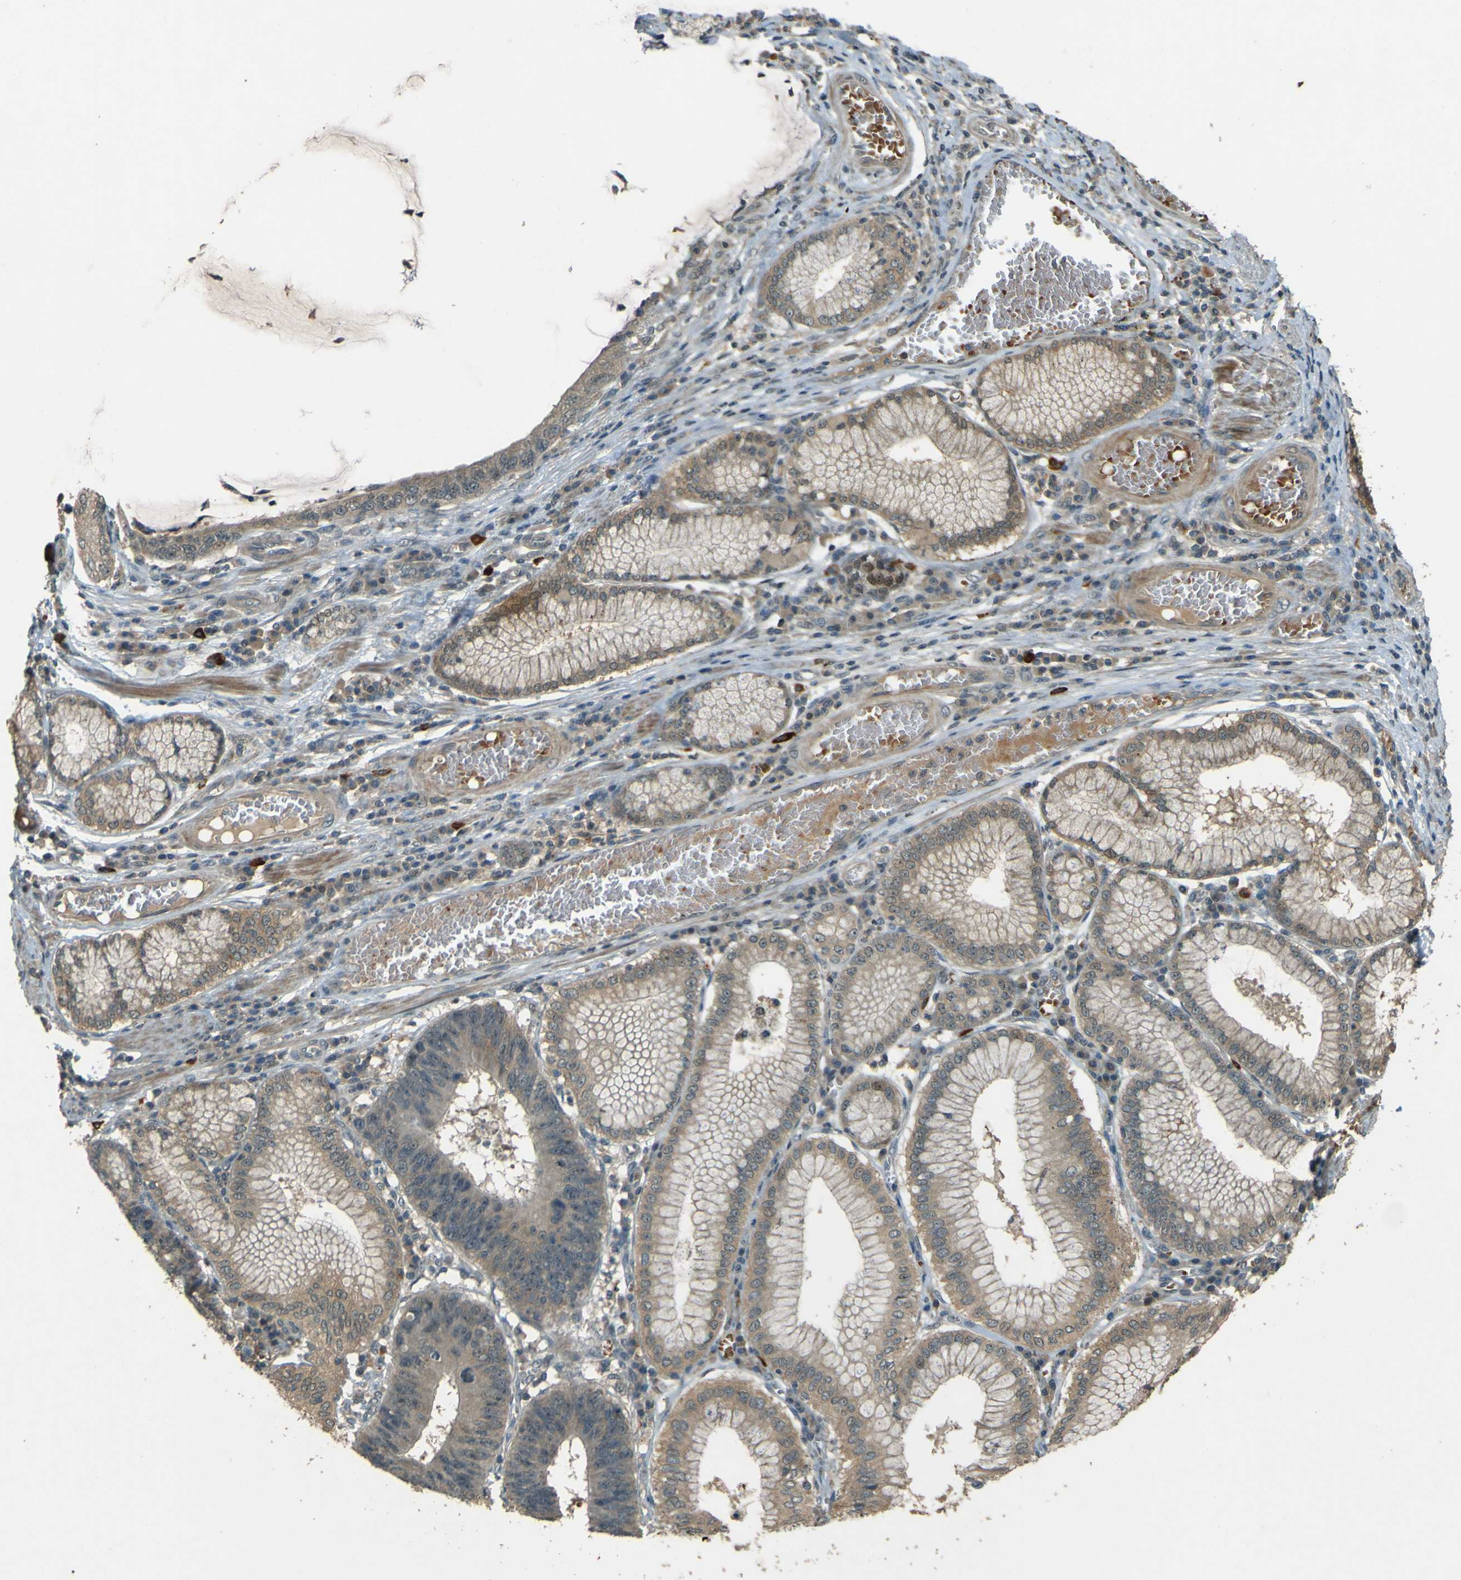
{"staining": {"intensity": "weak", "quantity": ">75%", "location": "cytoplasmic/membranous"}, "tissue": "stomach cancer", "cell_type": "Tumor cells", "image_type": "cancer", "snomed": [{"axis": "morphology", "description": "Adenocarcinoma, NOS"}, {"axis": "topography", "description": "Stomach"}], "caption": "A photomicrograph showing weak cytoplasmic/membranous expression in approximately >75% of tumor cells in adenocarcinoma (stomach), as visualized by brown immunohistochemical staining.", "gene": "MPDZ", "patient": {"sex": "male", "age": 59}}